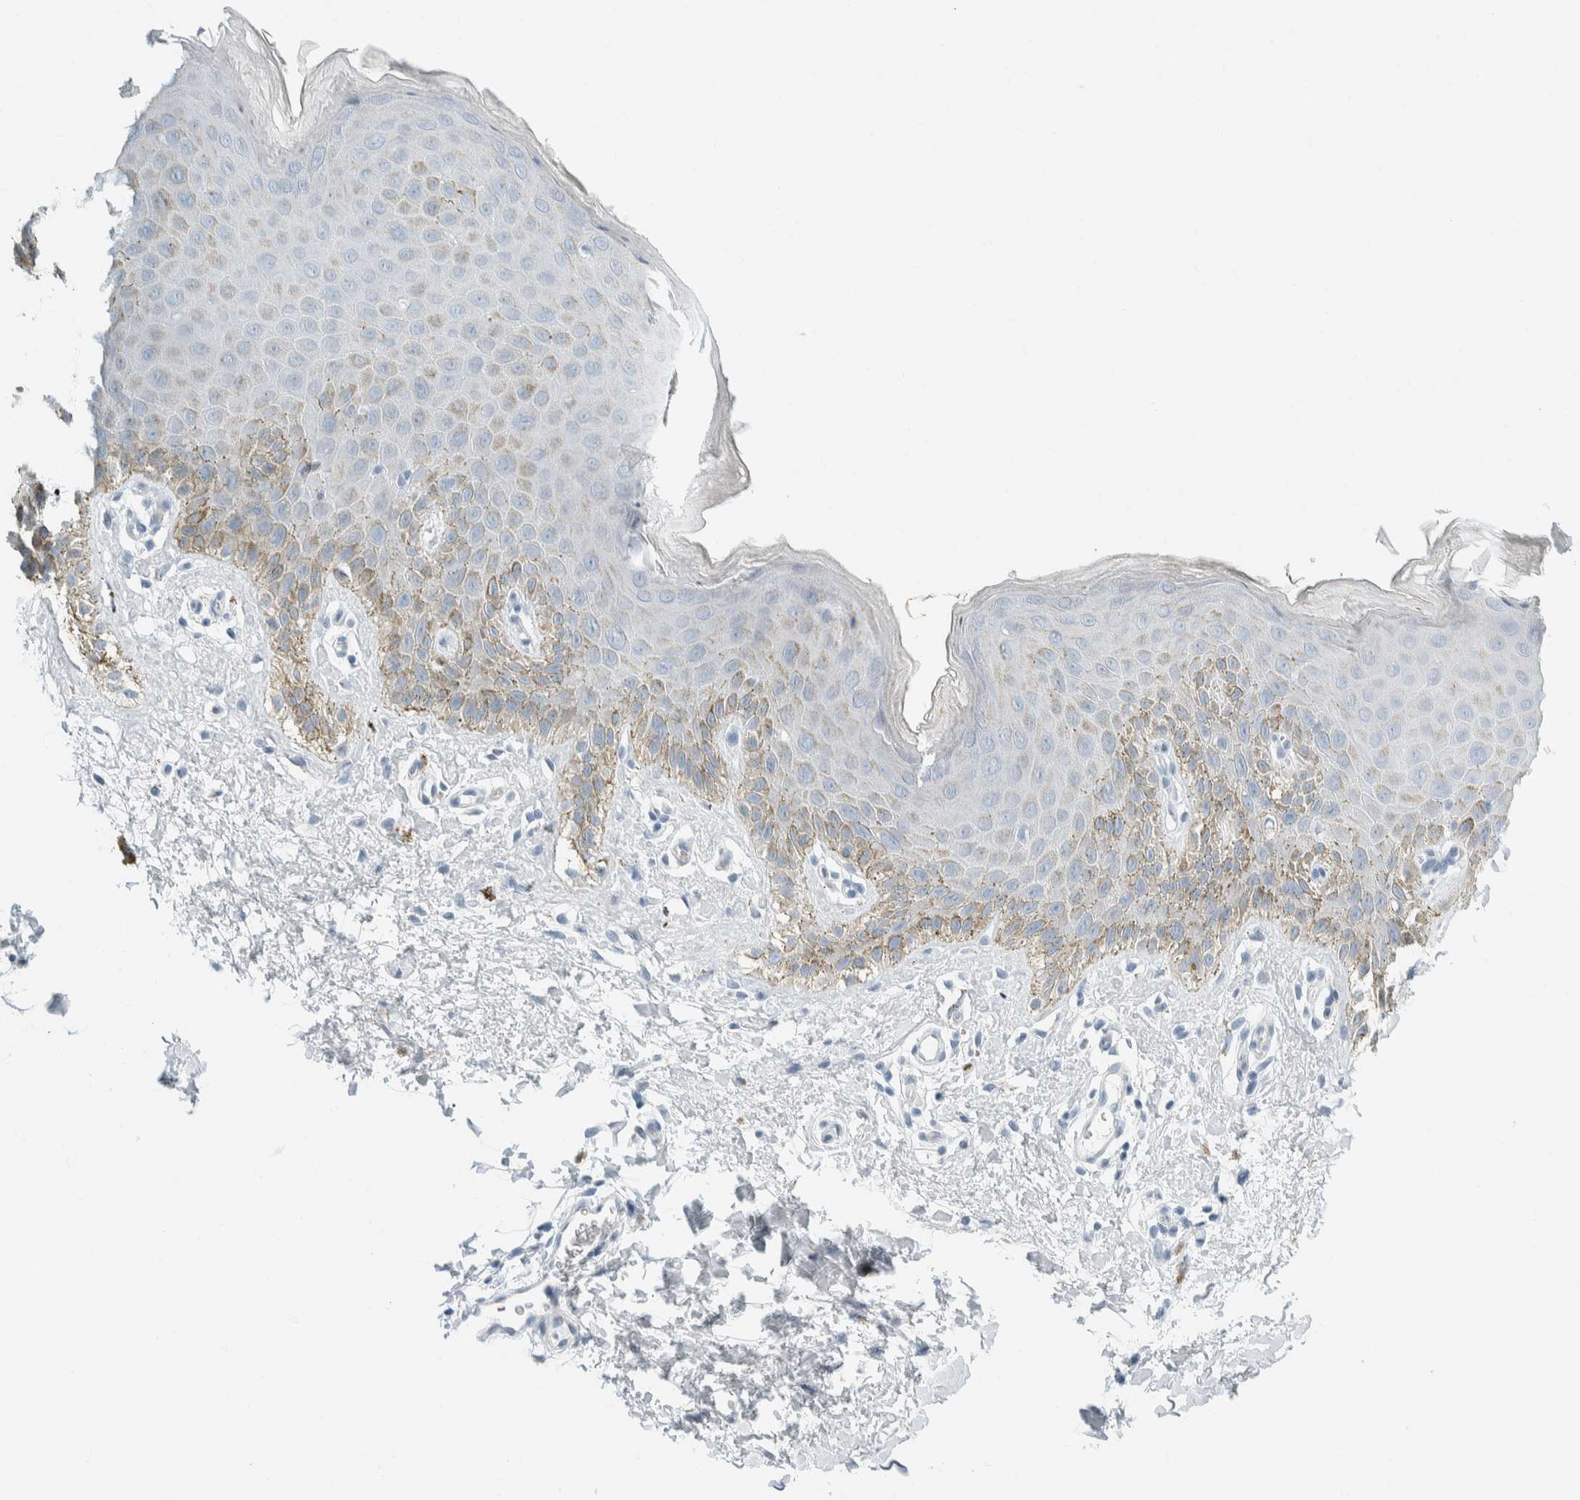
{"staining": {"intensity": "moderate", "quantity": "<25%", "location": "cytoplasmic/membranous"}, "tissue": "skin", "cell_type": "Epidermal cells", "image_type": "normal", "snomed": [{"axis": "morphology", "description": "Normal tissue, NOS"}, {"axis": "topography", "description": "Anal"}], "caption": "Immunohistochemical staining of normal skin reveals <25% levels of moderate cytoplasmic/membranous protein staining in approximately <25% of epidermal cells. Nuclei are stained in blue.", "gene": "ARHGAP27", "patient": {"sex": "male", "age": 44}}